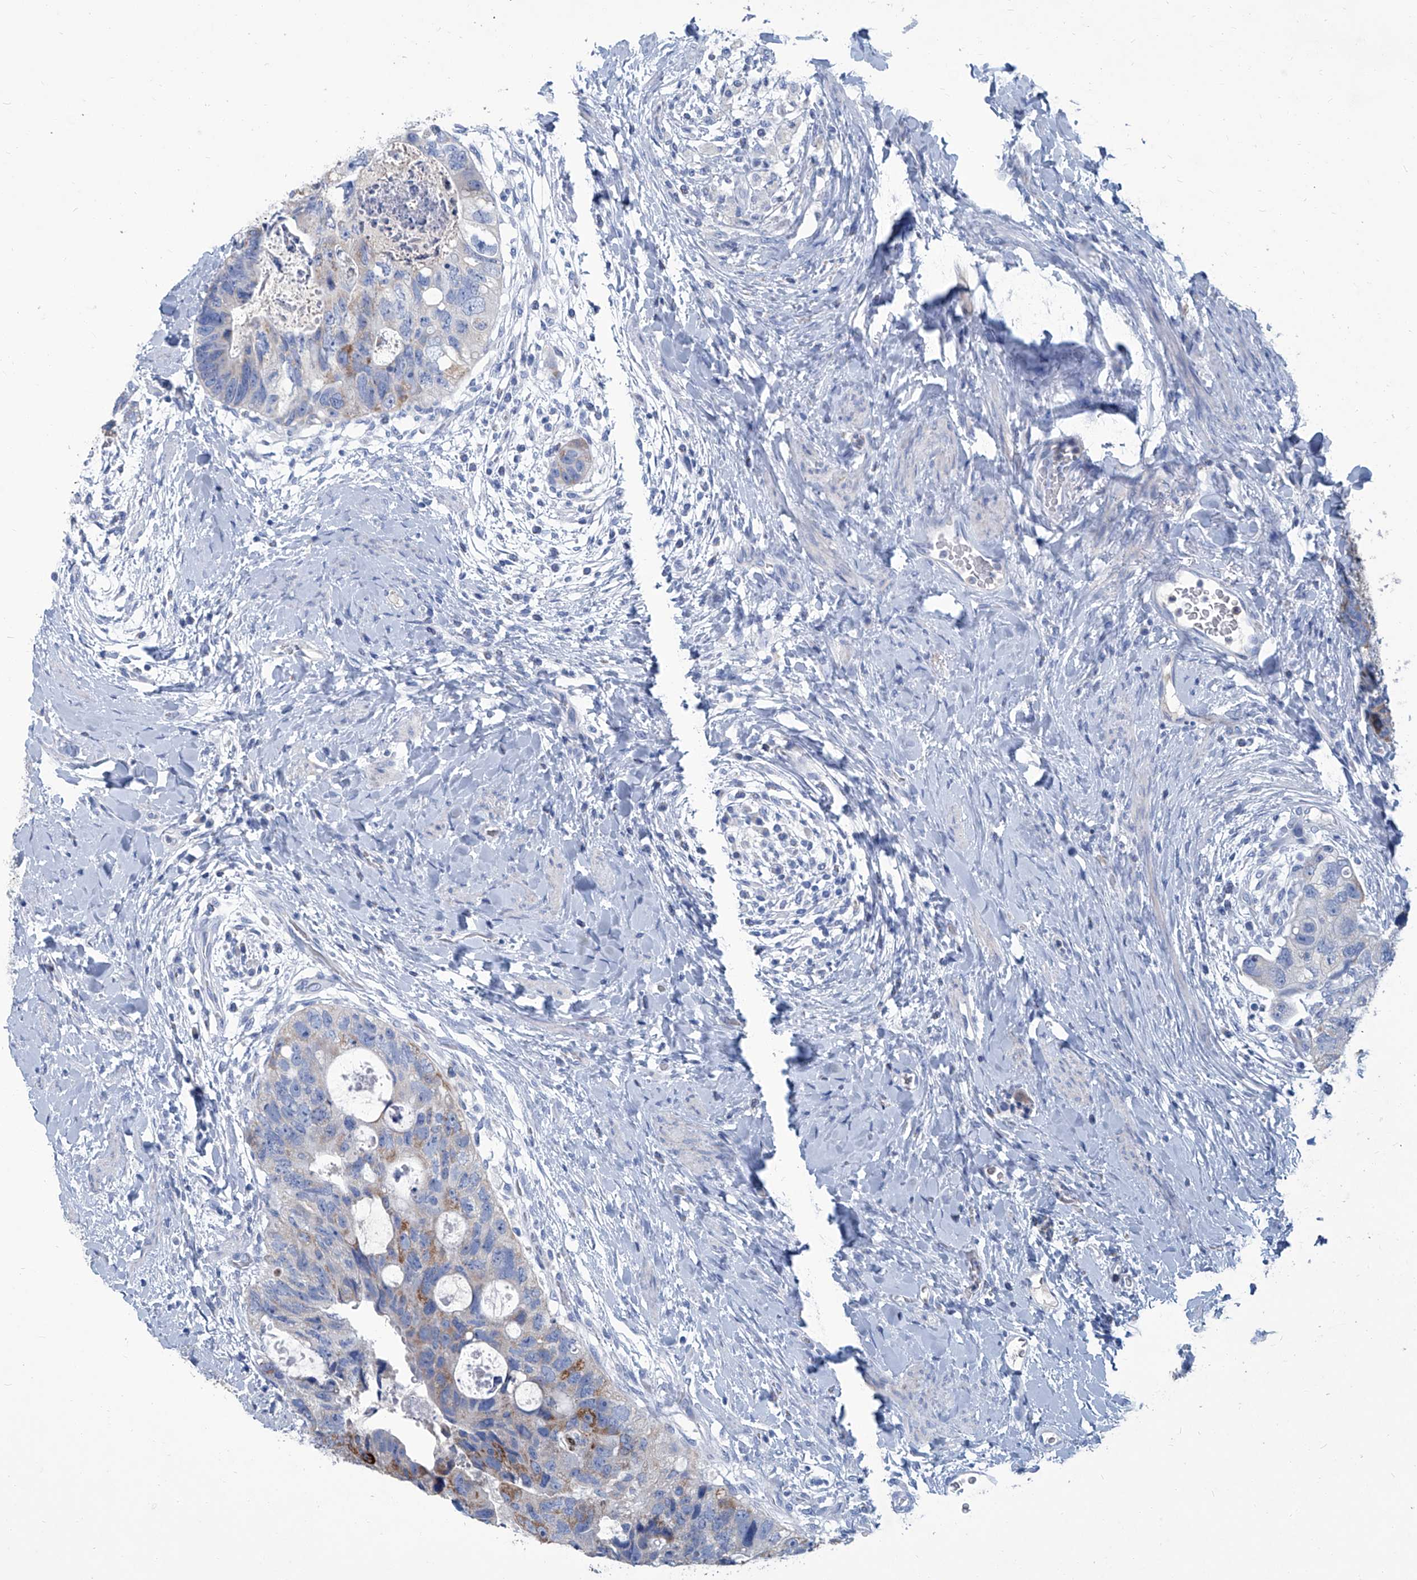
{"staining": {"intensity": "moderate", "quantity": "25%-75%", "location": "cytoplasmic/membranous"}, "tissue": "colorectal cancer", "cell_type": "Tumor cells", "image_type": "cancer", "snomed": [{"axis": "morphology", "description": "Adenocarcinoma, NOS"}, {"axis": "topography", "description": "Rectum"}], "caption": "This micrograph displays IHC staining of human colorectal cancer (adenocarcinoma), with medium moderate cytoplasmic/membranous positivity in approximately 25%-75% of tumor cells.", "gene": "MTARC1", "patient": {"sex": "male", "age": 59}}